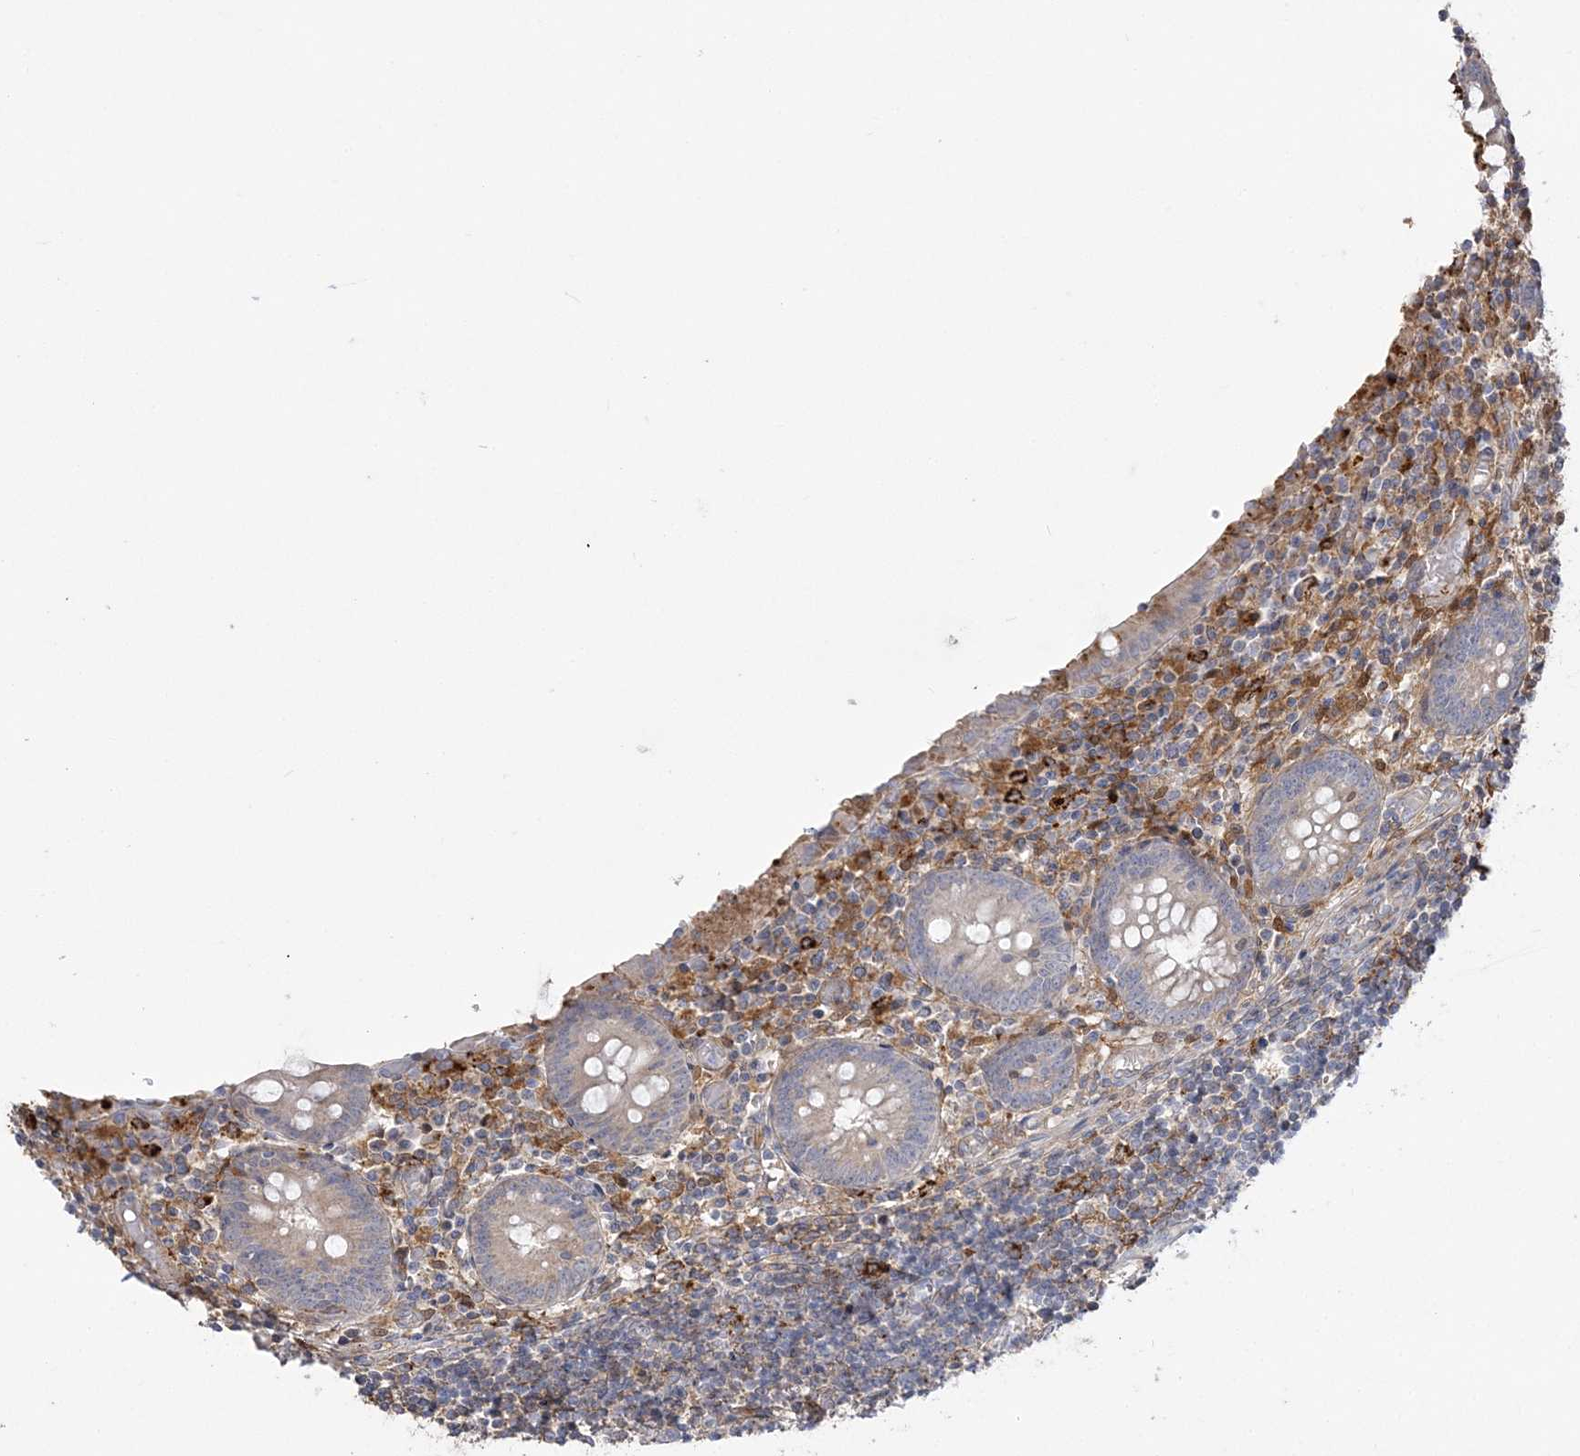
{"staining": {"intensity": "weak", "quantity": "<25%", "location": "cytoplasmic/membranous"}, "tissue": "appendix", "cell_type": "Glandular cells", "image_type": "normal", "snomed": [{"axis": "morphology", "description": "Normal tissue, NOS"}, {"axis": "topography", "description": "Appendix"}], "caption": "Glandular cells are negative for protein expression in unremarkable human appendix. The staining is performed using DAB (3,3'-diaminobenzidine) brown chromogen with nuclei counter-stained in using hematoxylin.", "gene": "HAAO", "patient": {"sex": "female", "age": 17}}